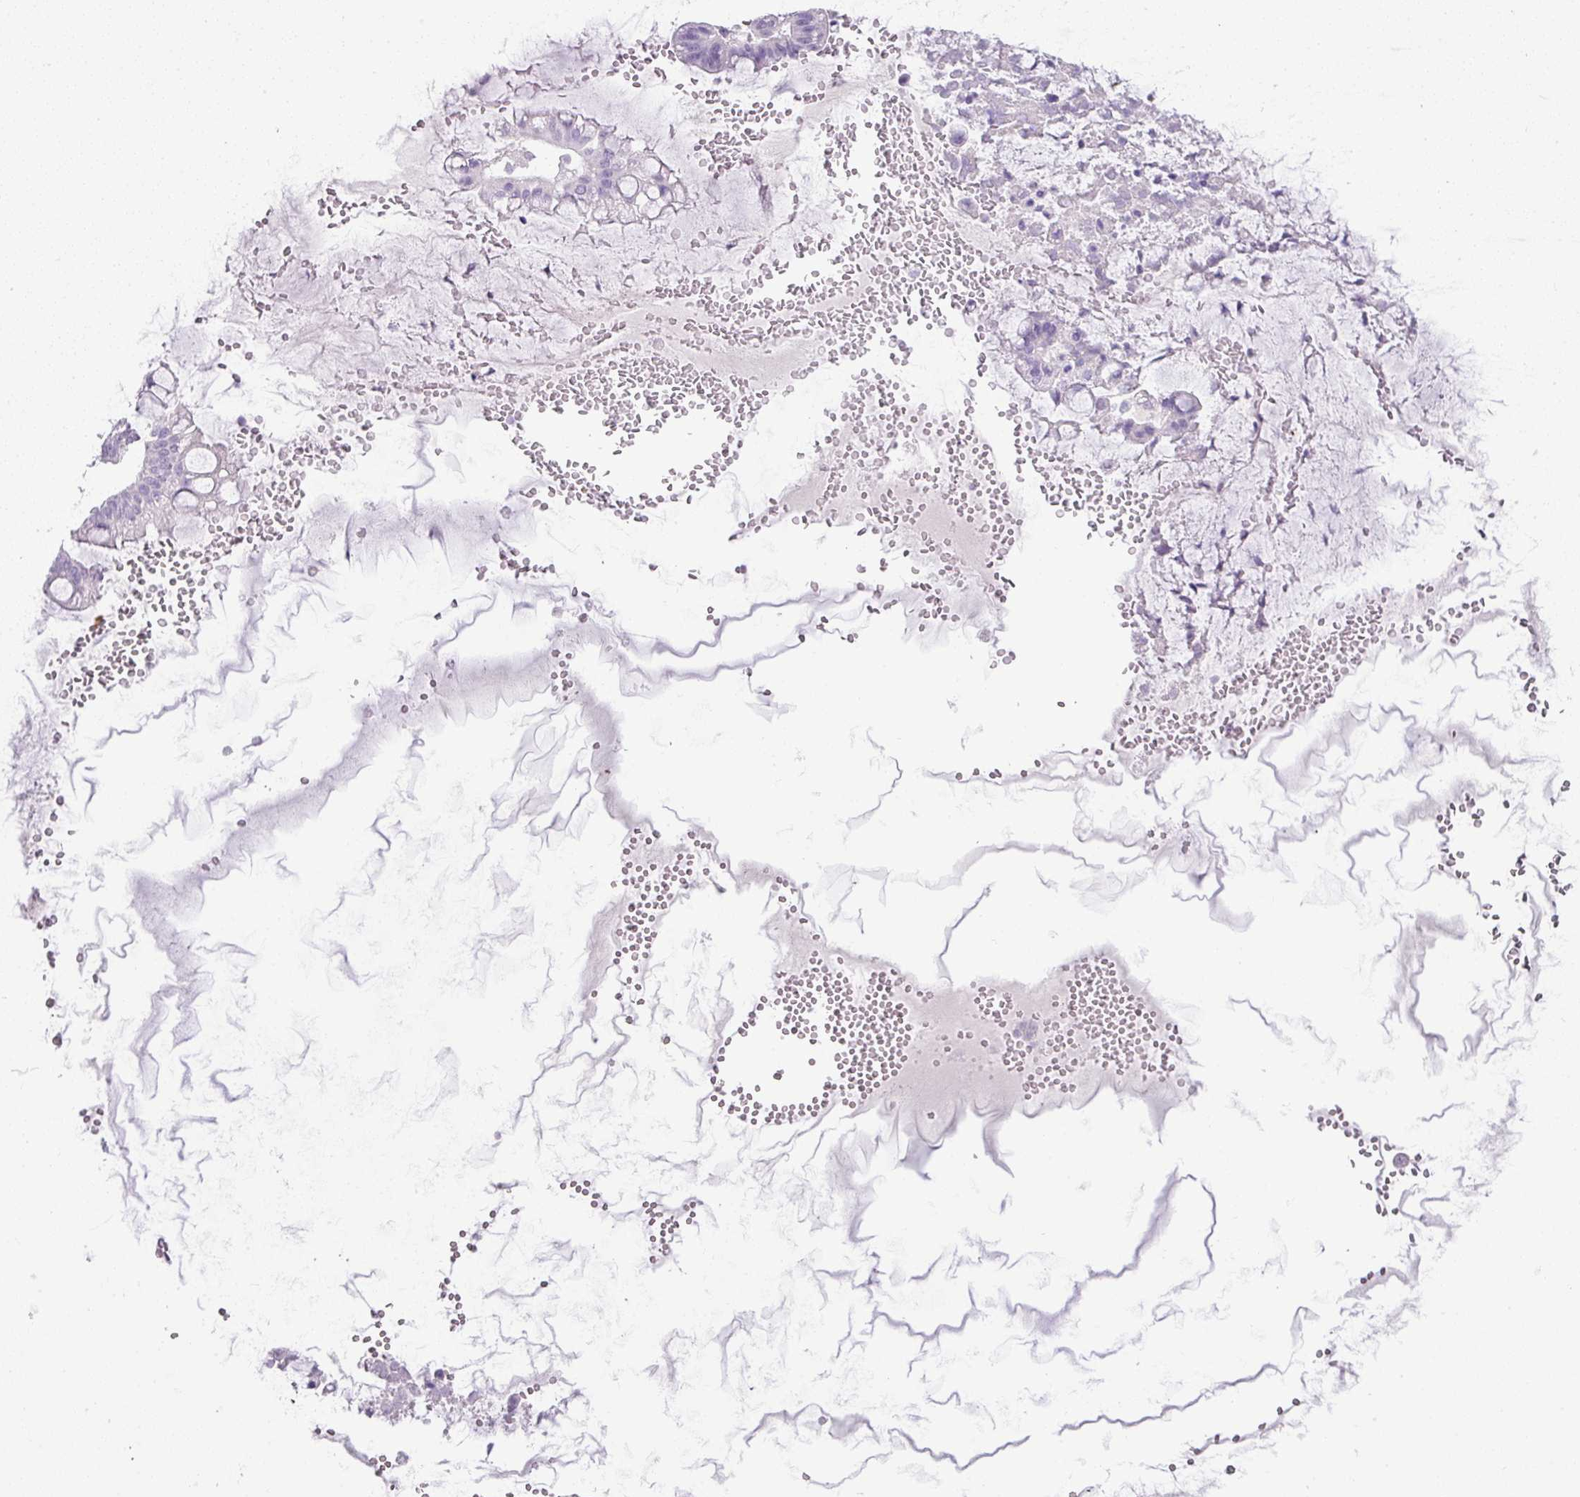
{"staining": {"intensity": "negative", "quantity": "none", "location": "none"}, "tissue": "ovarian cancer", "cell_type": "Tumor cells", "image_type": "cancer", "snomed": [{"axis": "morphology", "description": "Cystadenocarcinoma, mucinous, NOS"}, {"axis": "topography", "description": "Ovary"}], "caption": "Immunohistochemistry (IHC) of human ovarian cancer (mucinous cystadenocarcinoma) demonstrates no expression in tumor cells. (DAB immunohistochemistry visualized using brightfield microscopy, high magnification).", "gene": "PARD6G", "patient": {"sex": "female", "age": 73}}